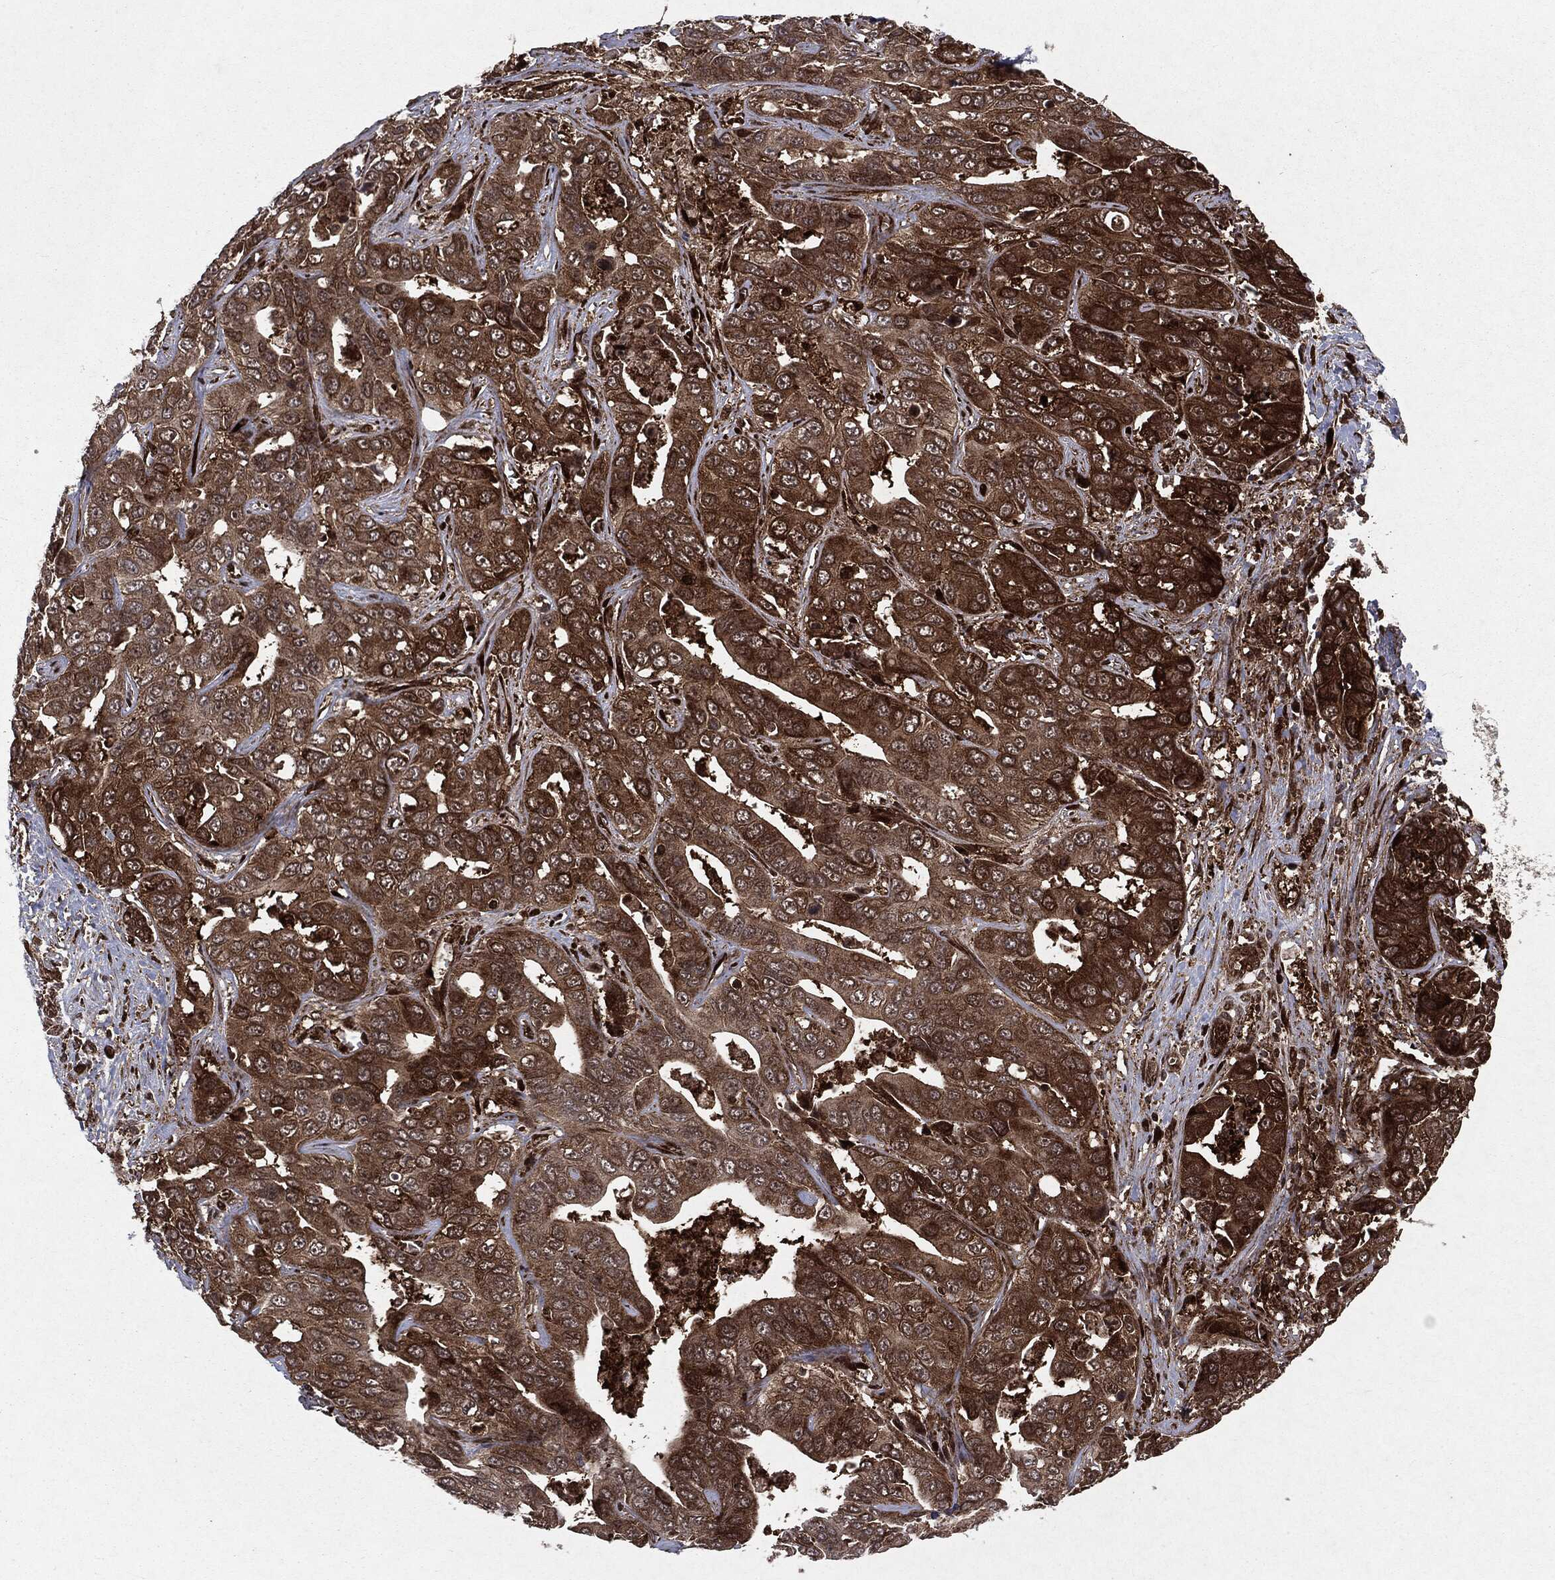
{"staining": {"intensity": "strong", "quantity": ">75%", "location": "cytoplasmic/membranous"}, "tissue": "liver cancer", "cell_type": "Tumor cells", "image_type": "cancer", "snomed": [{"axis": "morphology", "description": "Cholangiocarcinoma"}, {"axis": "topography", "description": "Liver"}], "caption": "Brown immunohistochemical staining in cholangiocarcinoma (liver) displays strong cytoplasmic/membranous positivity in approximately >75% of tumor cells.", "gene": "OTUB1", "patient": {"sex": "female", "age": 52}}